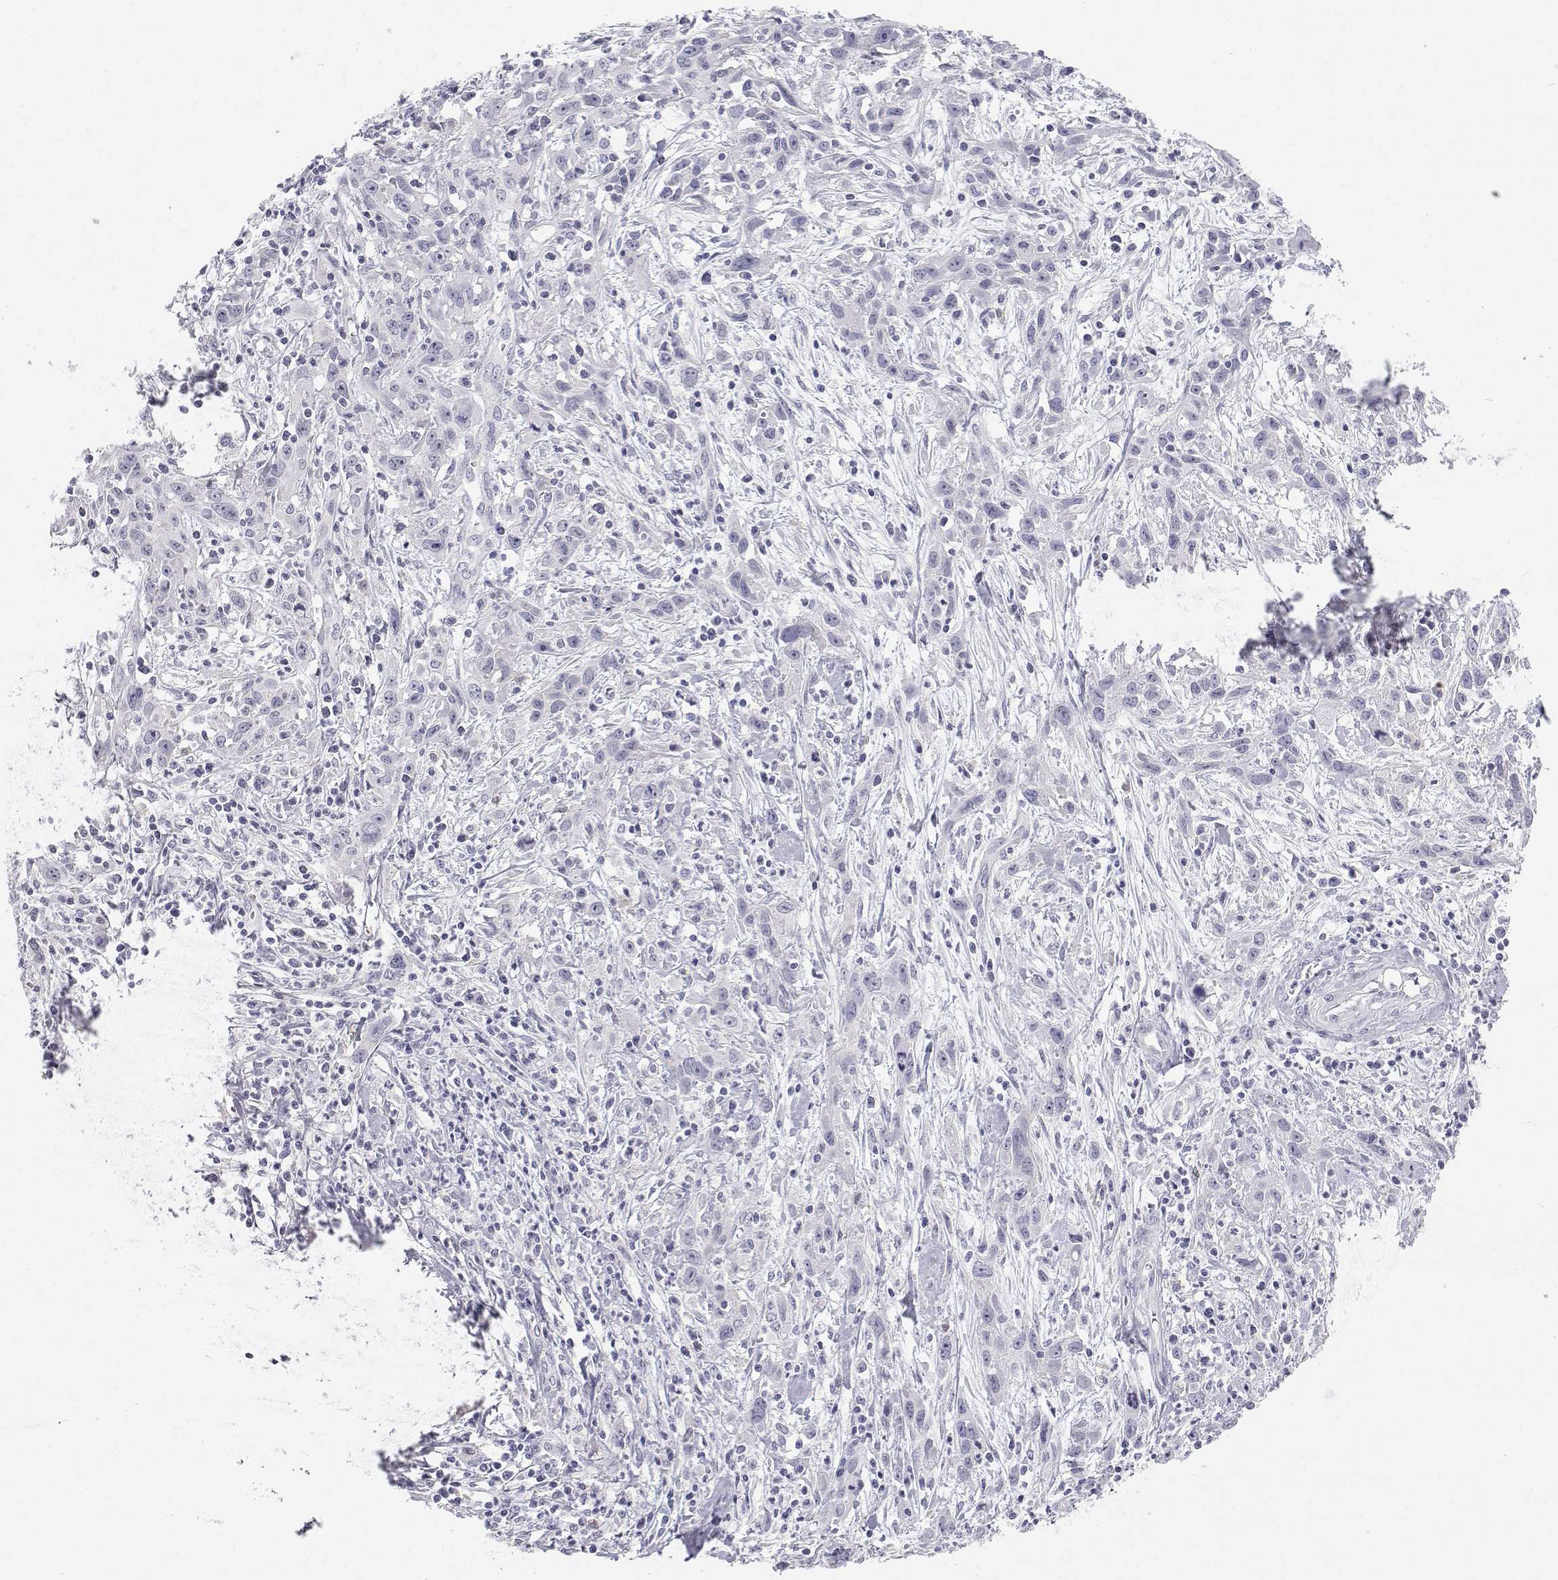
{"staining": {"intensity": "negative", "quantity": "none", "location": "none"}, "tissue": "cervical cancer", "cell_type": "Tumor cells", "image_type": "cancer", "snomed": [{"axis": "morphology", "description": "Squamous cell carcinoma, NOS"}, {"axis": "topography", "description": "Cervix"}], "caption": "The micrograph shows no staining of tumor cells in cervical cancer (squamous cell carcinoma). (Brightfield microscopy of DAB immunohistochemistry (IHC) at high magnification).", "gene": "TTN", "patient": {"sex": "female", "age": 38}}